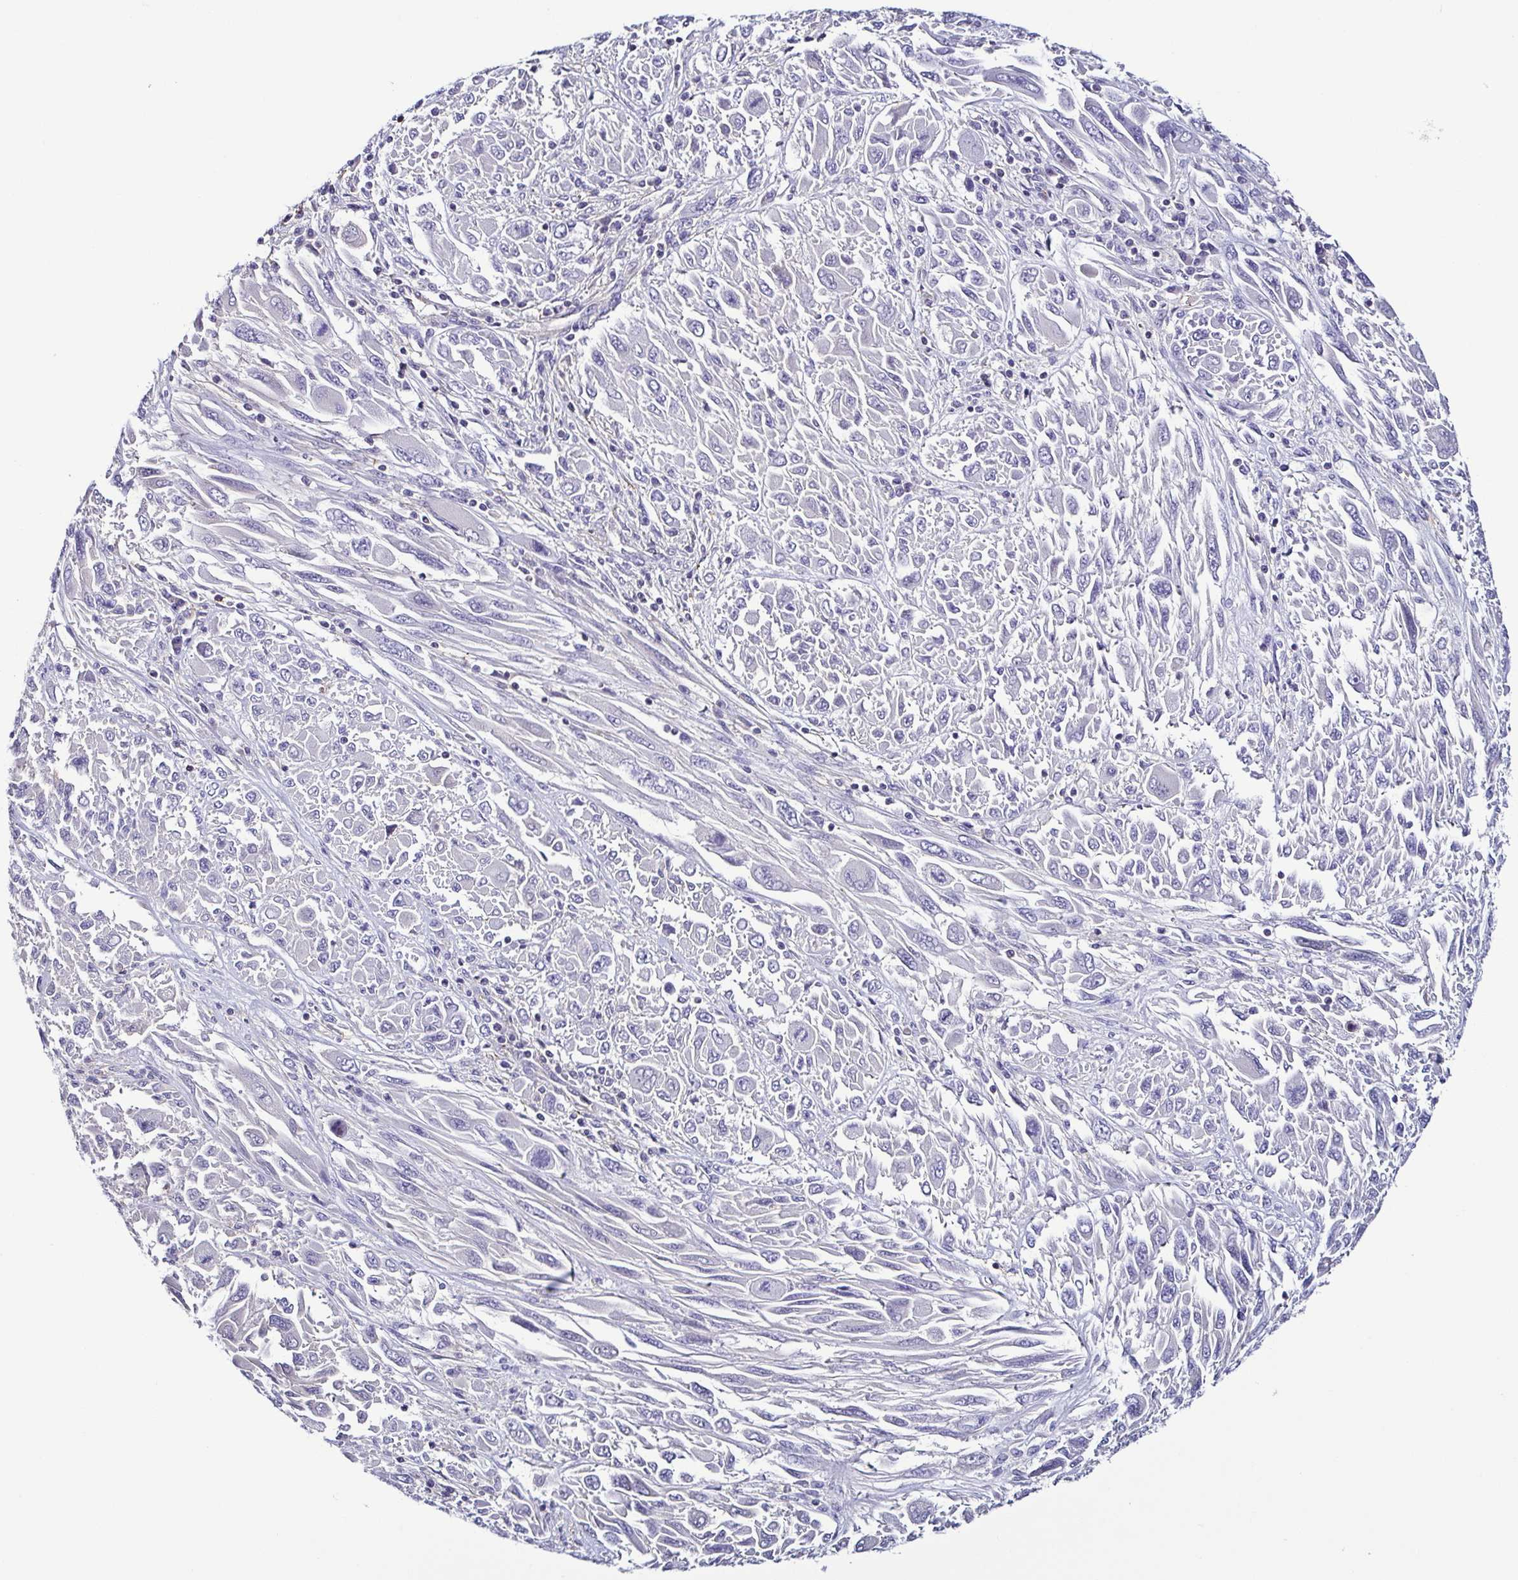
{"staining": {"intensity": "negative", "quantity": "none", "location": "none"}, "tissue": "melanoma", "cell_type": "Tumor cells", "image_type": "cancer", "snomed": [{"axis": "morphology", "description": "Malignant melanoma, NOS"}, {"axis": "topography", "description": "Skin"}], "caption": "This is an immunohistochemistry histopathology image of human melanoma. There is no positivity in tumor cells.", "gene": "TNNT2", "patient": {"sex": "female", "age": 91}}